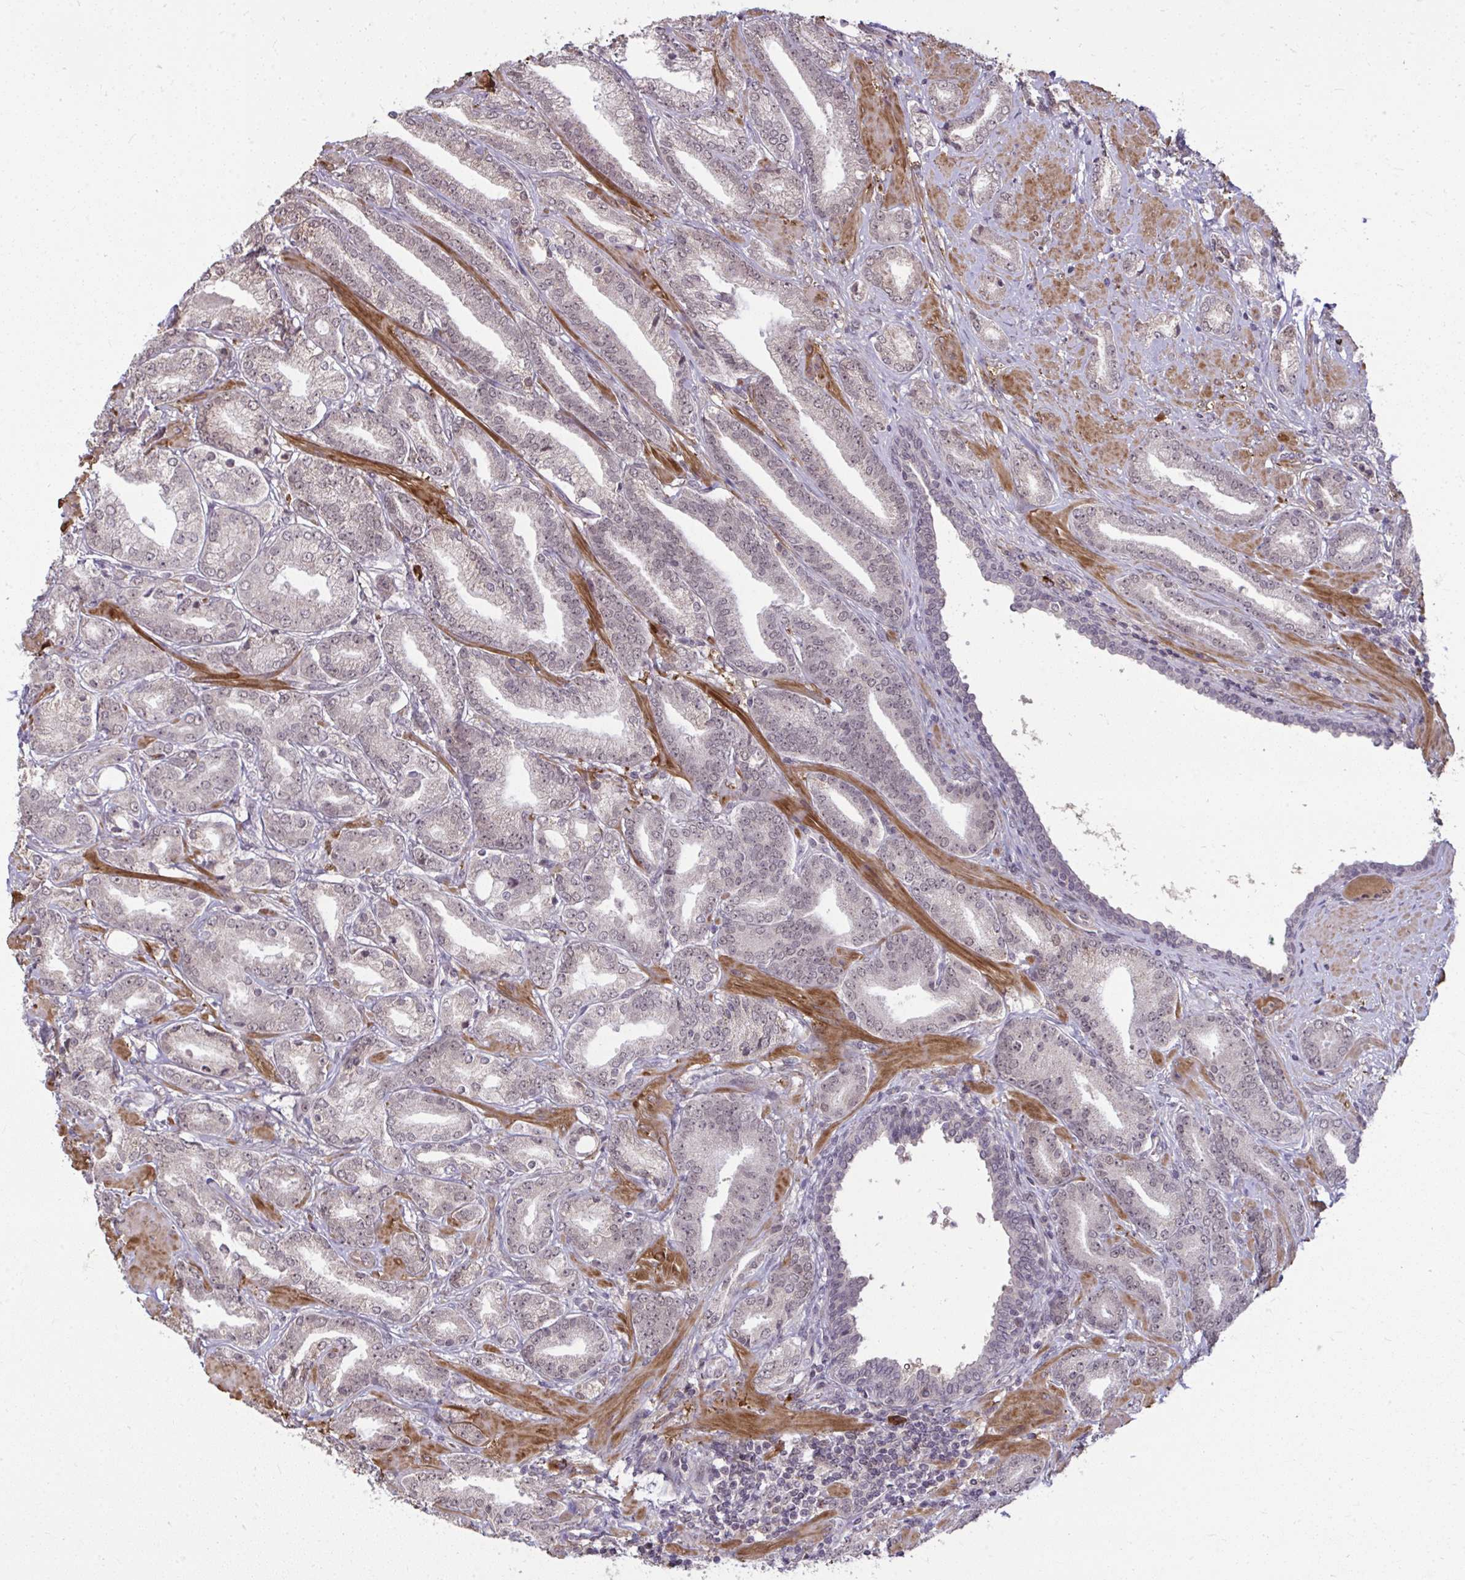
{"staining": {"intensity": "moderate", "quantity": "25%-75%", "location": "cytoplasmic/membranous,nuclear"}, "tissue": "prostate cancer", "cell_type": "Tumor cells", "image_type": "cancer", "snomed": [{"axis": "morphology", "description": "Adenocarcinoma, High grade"}, {"axis": "topography", "description": "Prostate"}], "caption": "Protein expression analysis of human prostate adenocarcinoma (high-grade) reveals moderate cytoplasmic/membranous and nuclear positivity in about 25%-75% of tumor cells. (Stains: DAB in brown, nuclei in blue, Microscopy: brightfield microscopy at high magnification).", "gene": "ZSCAN9", "patient": {"sex": "male", "age": 56}}